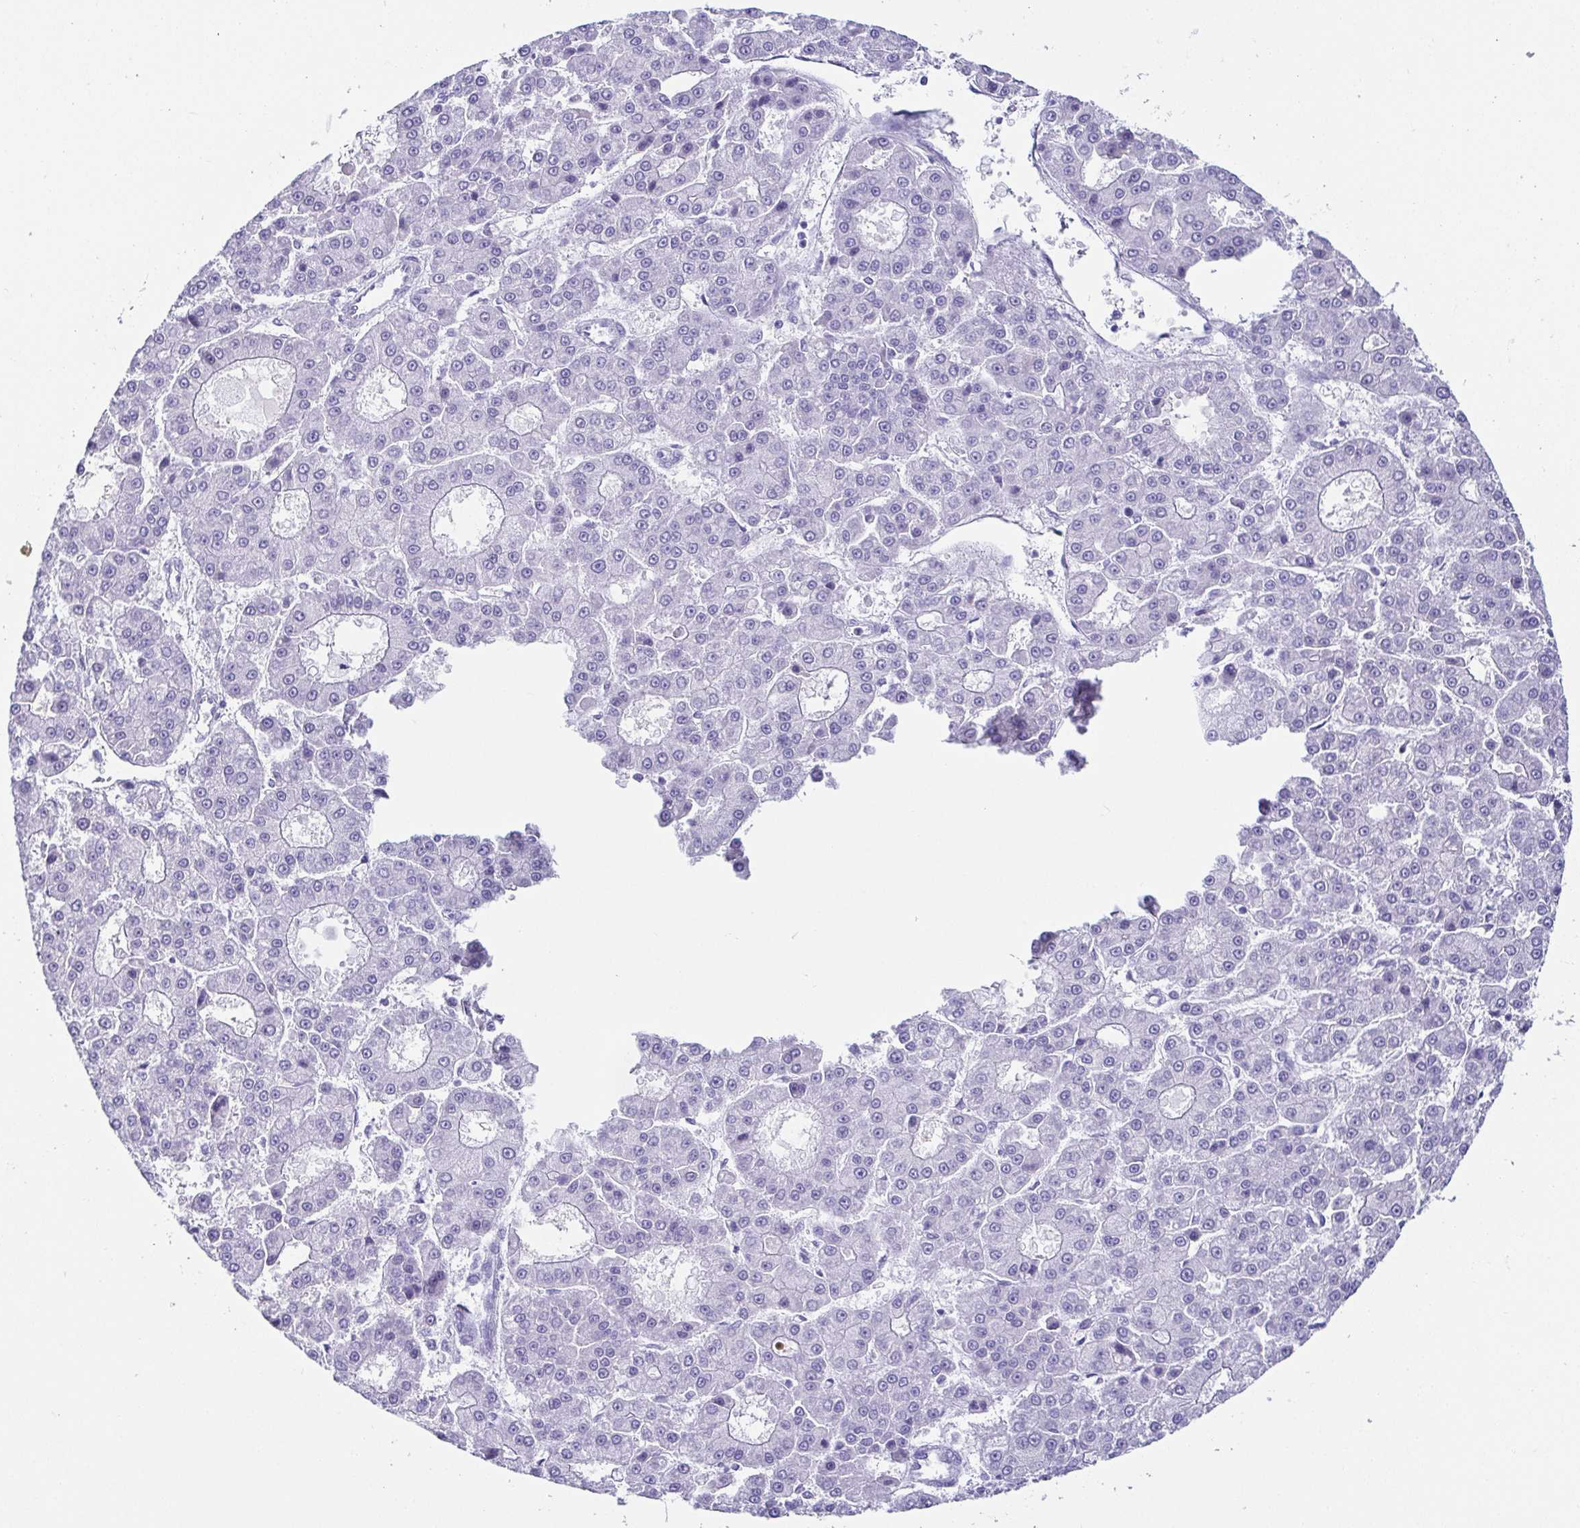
{"staining": {"intensity": "negative", "quantity": "none", "location": "none"}, "tissue": "liver cancer", "cell_type": "Tumor cells", "image_type": "cancer", "snomed": [{"axis": "morphology", "description": "Carcinoma, Hepatocellular, NOS"}, {"axis": "topography", "description": "Liver"}], "caption": "Immunohistochemistry (IHC) image of neoplastic tissue: liver cancer (hepatocellular carcinoma) stained with DAB (3,3'-diaminobenzidine) demonstrates no significant protein expression in tumor cells.", "gene": "CD164L2", "patient": {"sex": "male", "age": 70}}